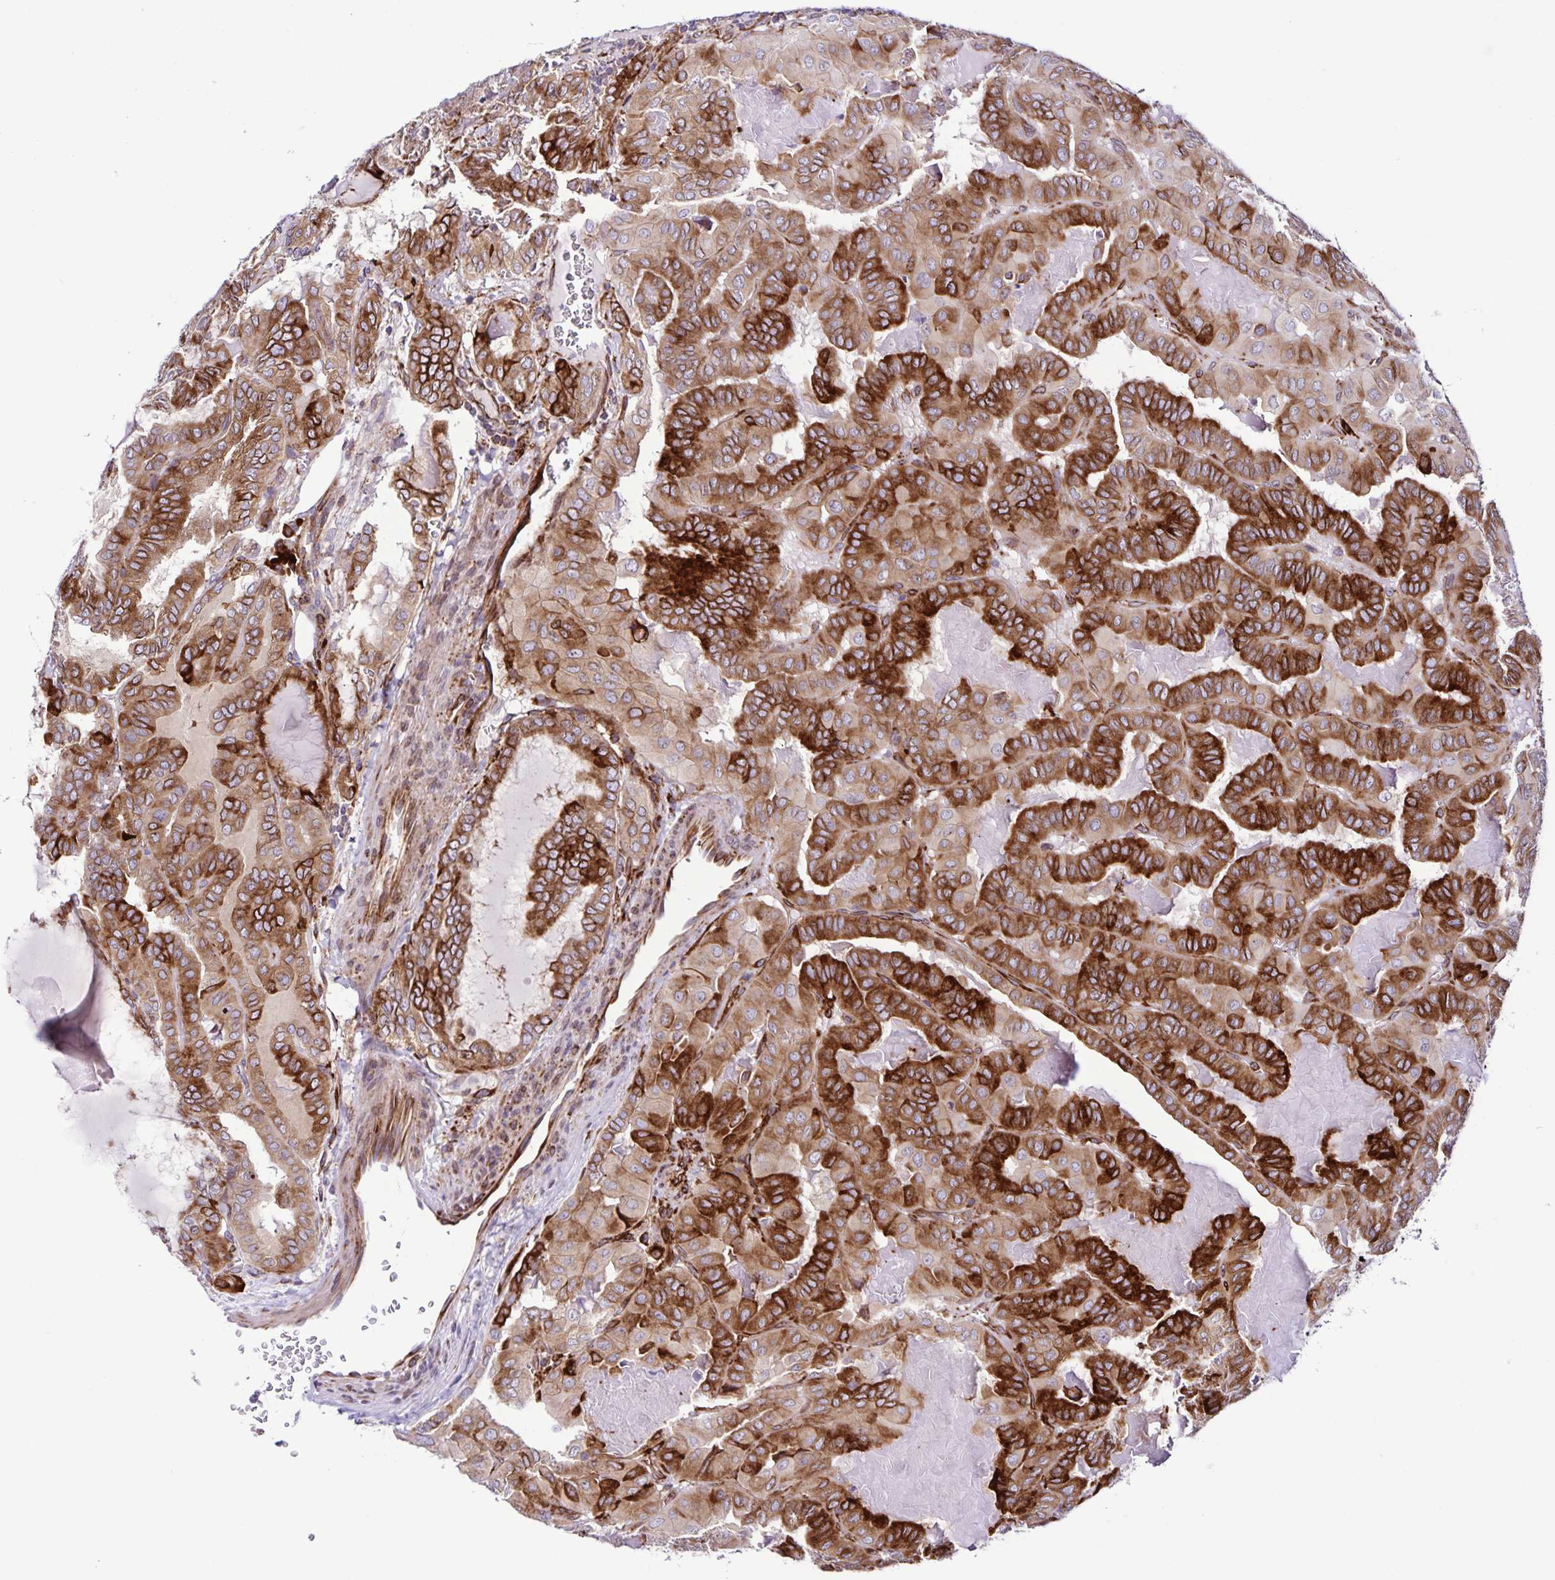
{"staining": {"intensity": "strong", "quantity": ">75%", "location": "cytoplasmic/membranous"}, "tissue": "thyroid cancer", "cell_type": "Tumor cells", "image_type": "cancer", "snomed": [{"axis": "morphology", "description": "Papillary adenocarcinoma, NOS"}, {"axis": "topography", "description": "Thyroid gland"}], "caption": "Brown immunohistochemical staining in human thyroid cancer (papillary adenocarcinoma) displays strong cytoplasmic/membranous expression in about >75% of tumor cells.", "gene": "OSBPL5", "patient": {"sex": "female", "age": 46}}